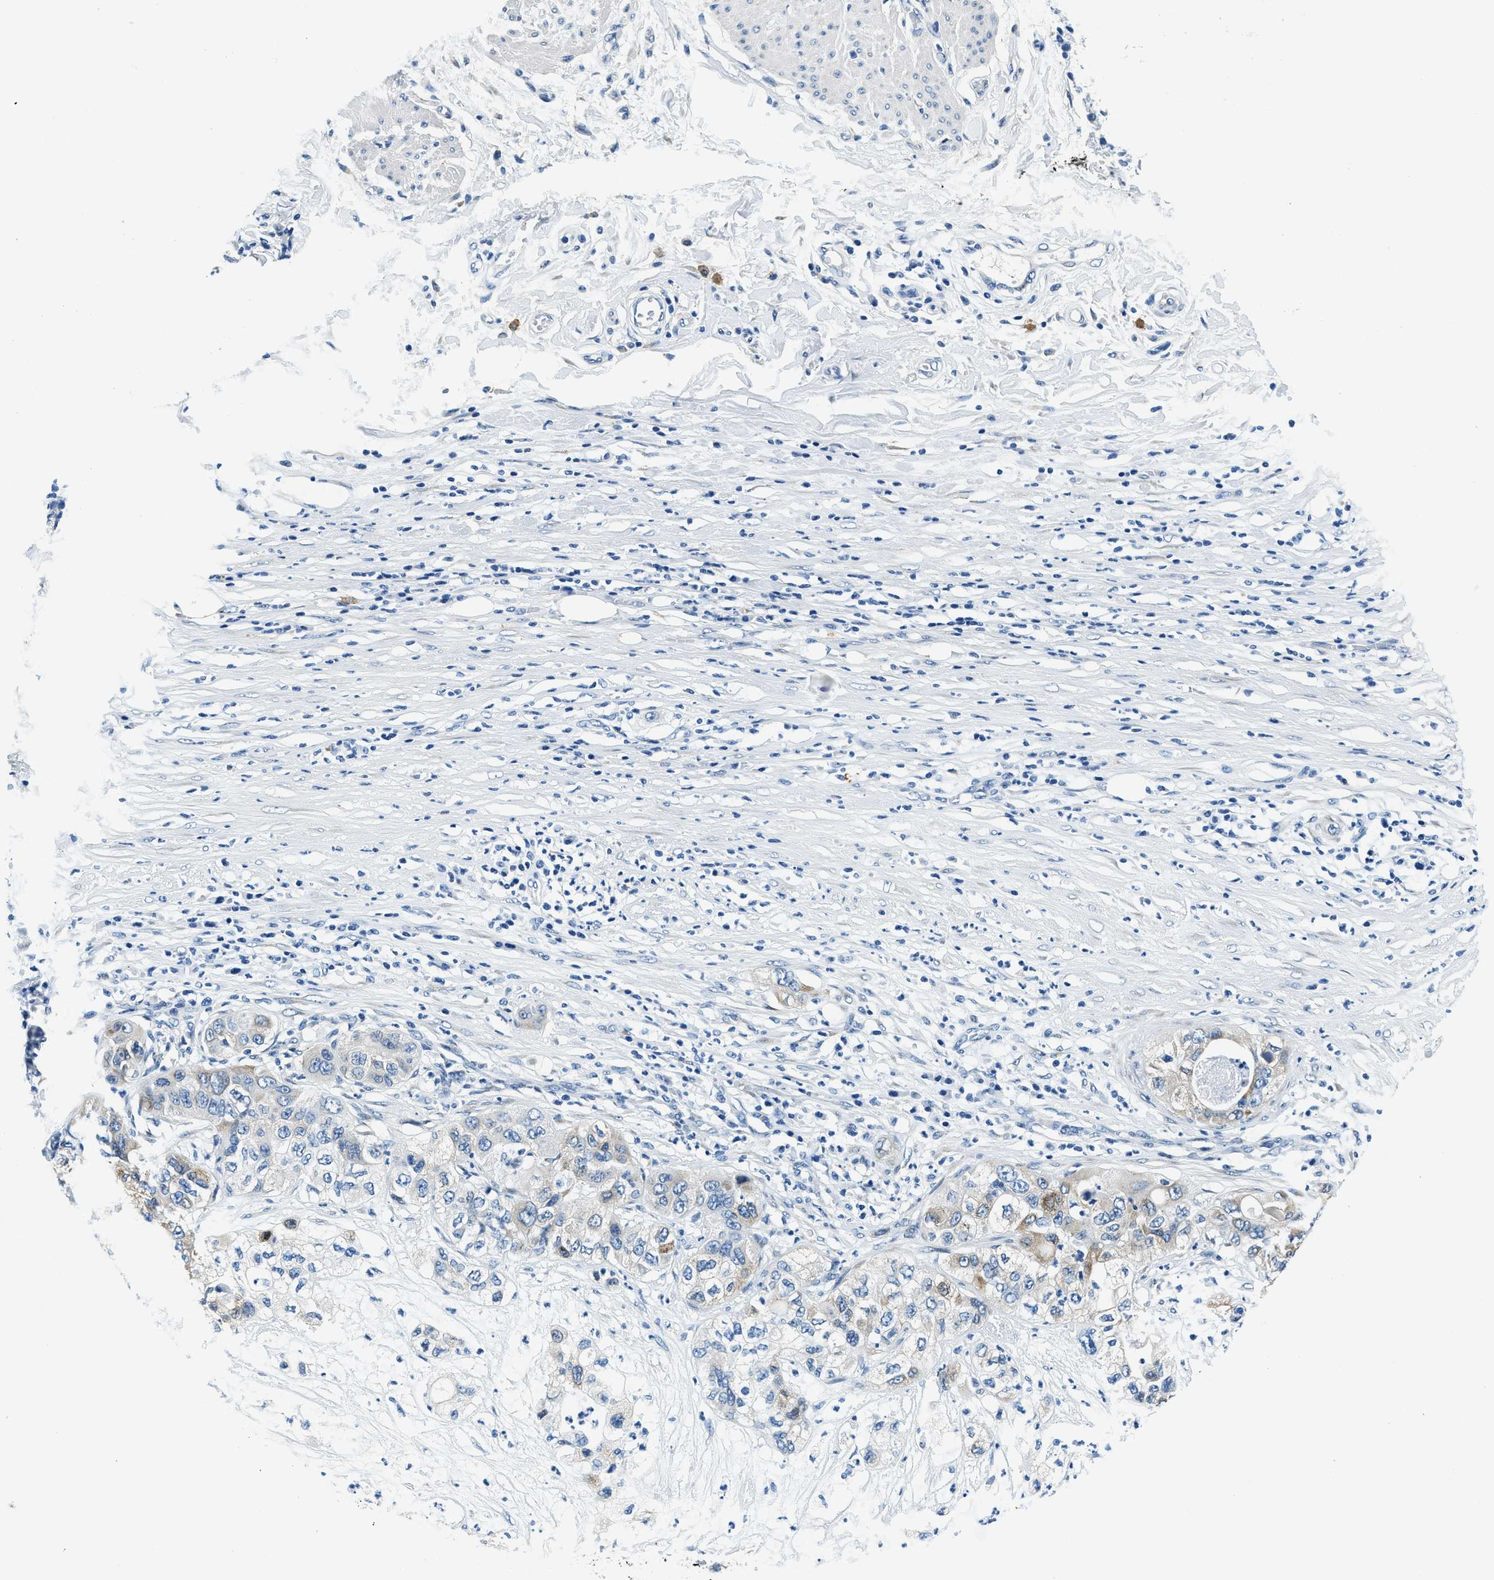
{"staining": {"intensity": "moderate", "quantity": "25%-75%", "location": "cytoplasmic/membranous"}, "tissue": "pancreatic cancer", "cell_type": "Tumor cells", "image_type": "cancer", "snomed": [{"axis": "morphology", "description": "Adenocarcinoma, NOS"}, {"axis": "topography", "description": "Pancreas"}], "caption": "Pancreatic adenocarcinoma stained for a protein displays moderate cytoplasmic/membranous positivity in tumor cells.", "gene": "UBAC2", "patient": {"sex": "female", "age": 78}}